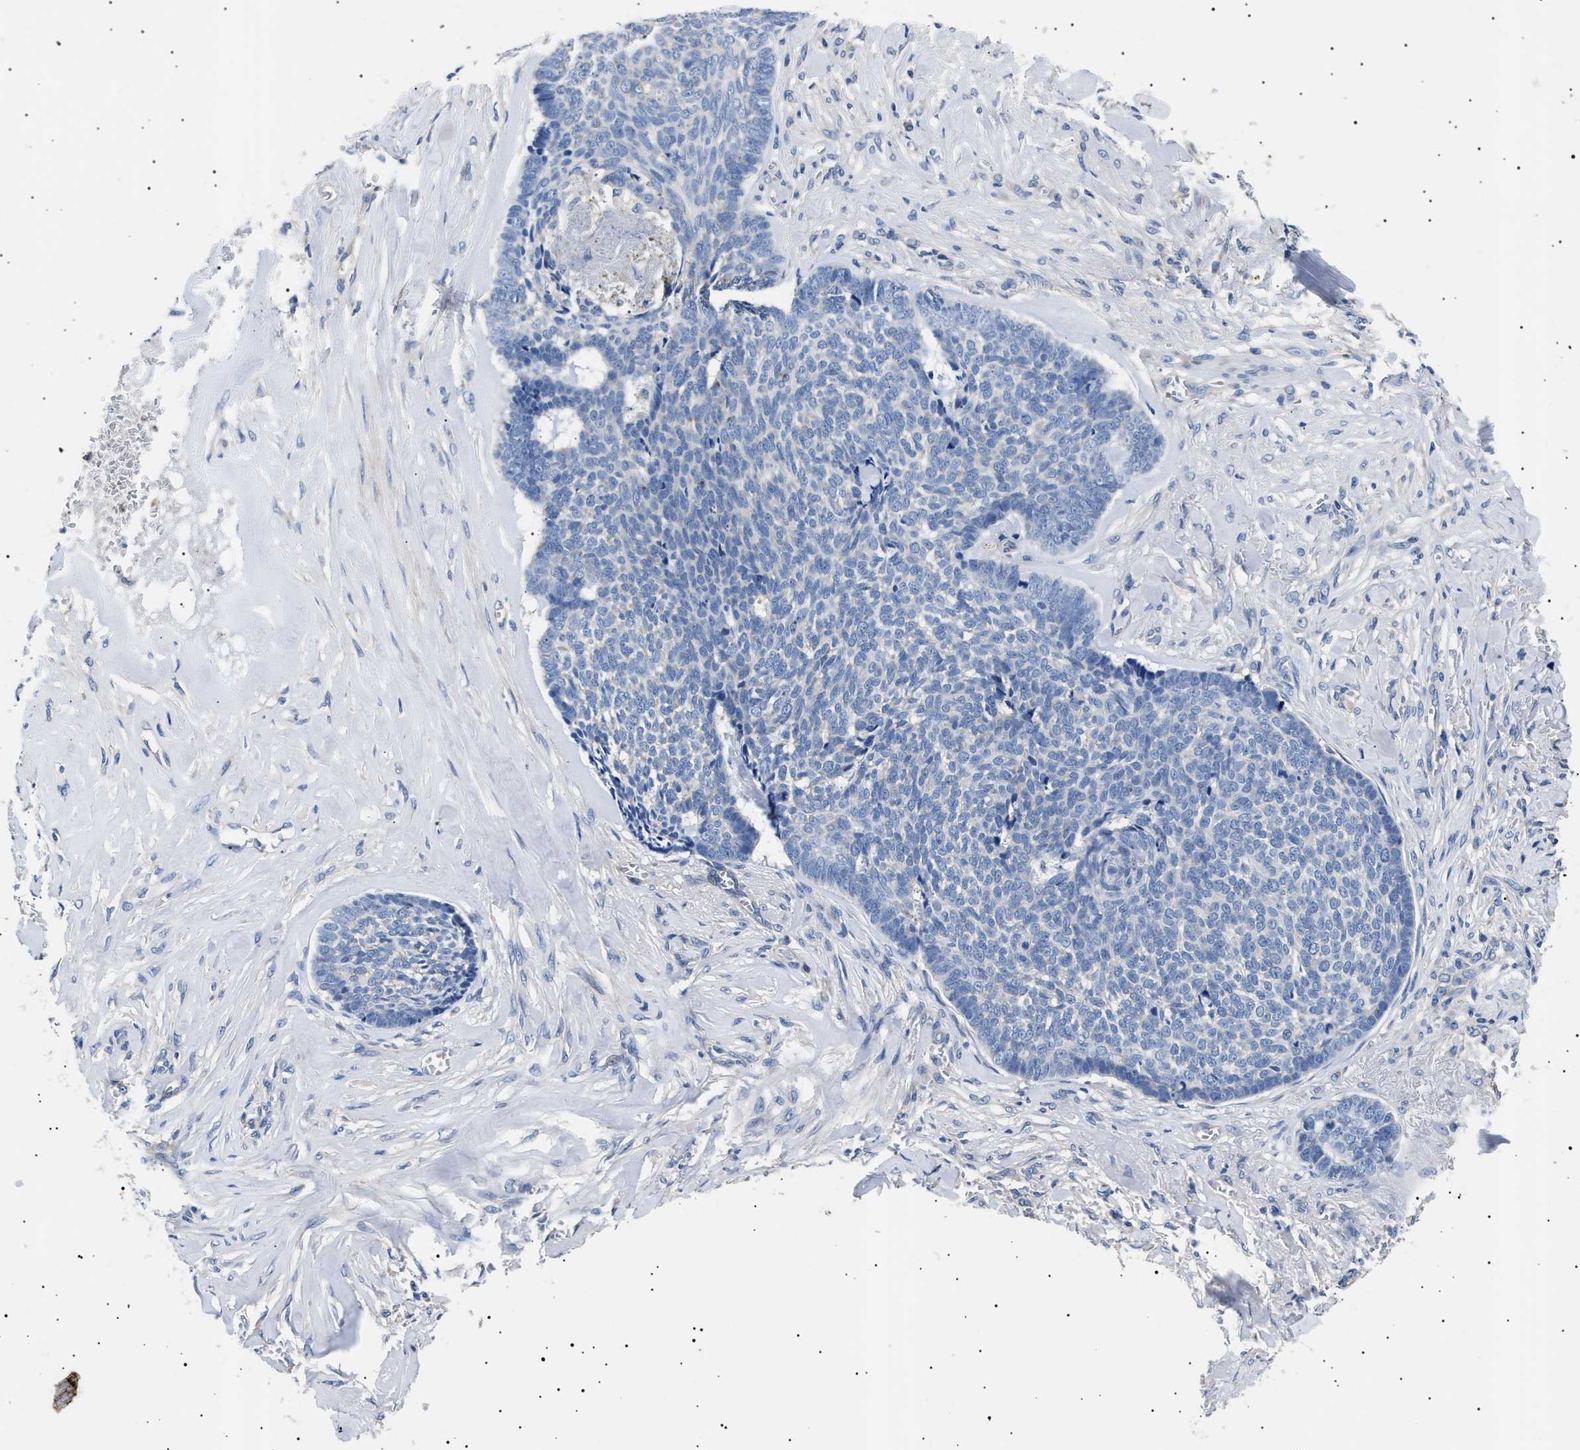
{"staining": {"intensity": "negative", "quantity": "none", "location": "none"}, "tissue": "skin cancer", "cell_type": "Tumor cells", "image_type": "cancer", "snomed": [{"axis": "morphology", "description": "Basal cell carcinoma"}, {"axis": "topography", "description": "Skin"}], "caption": "Skin cancer (basal cell carcinoma) was stained to show a protein in brown. There is no significant positivity in tumor cells. (DAB (3,3'-diaminobenzidine) IHC visualized using brightfield microscopy, high magnification).", "gene": "HEMGN", "patient": {"sex": "male", "age": 84}}